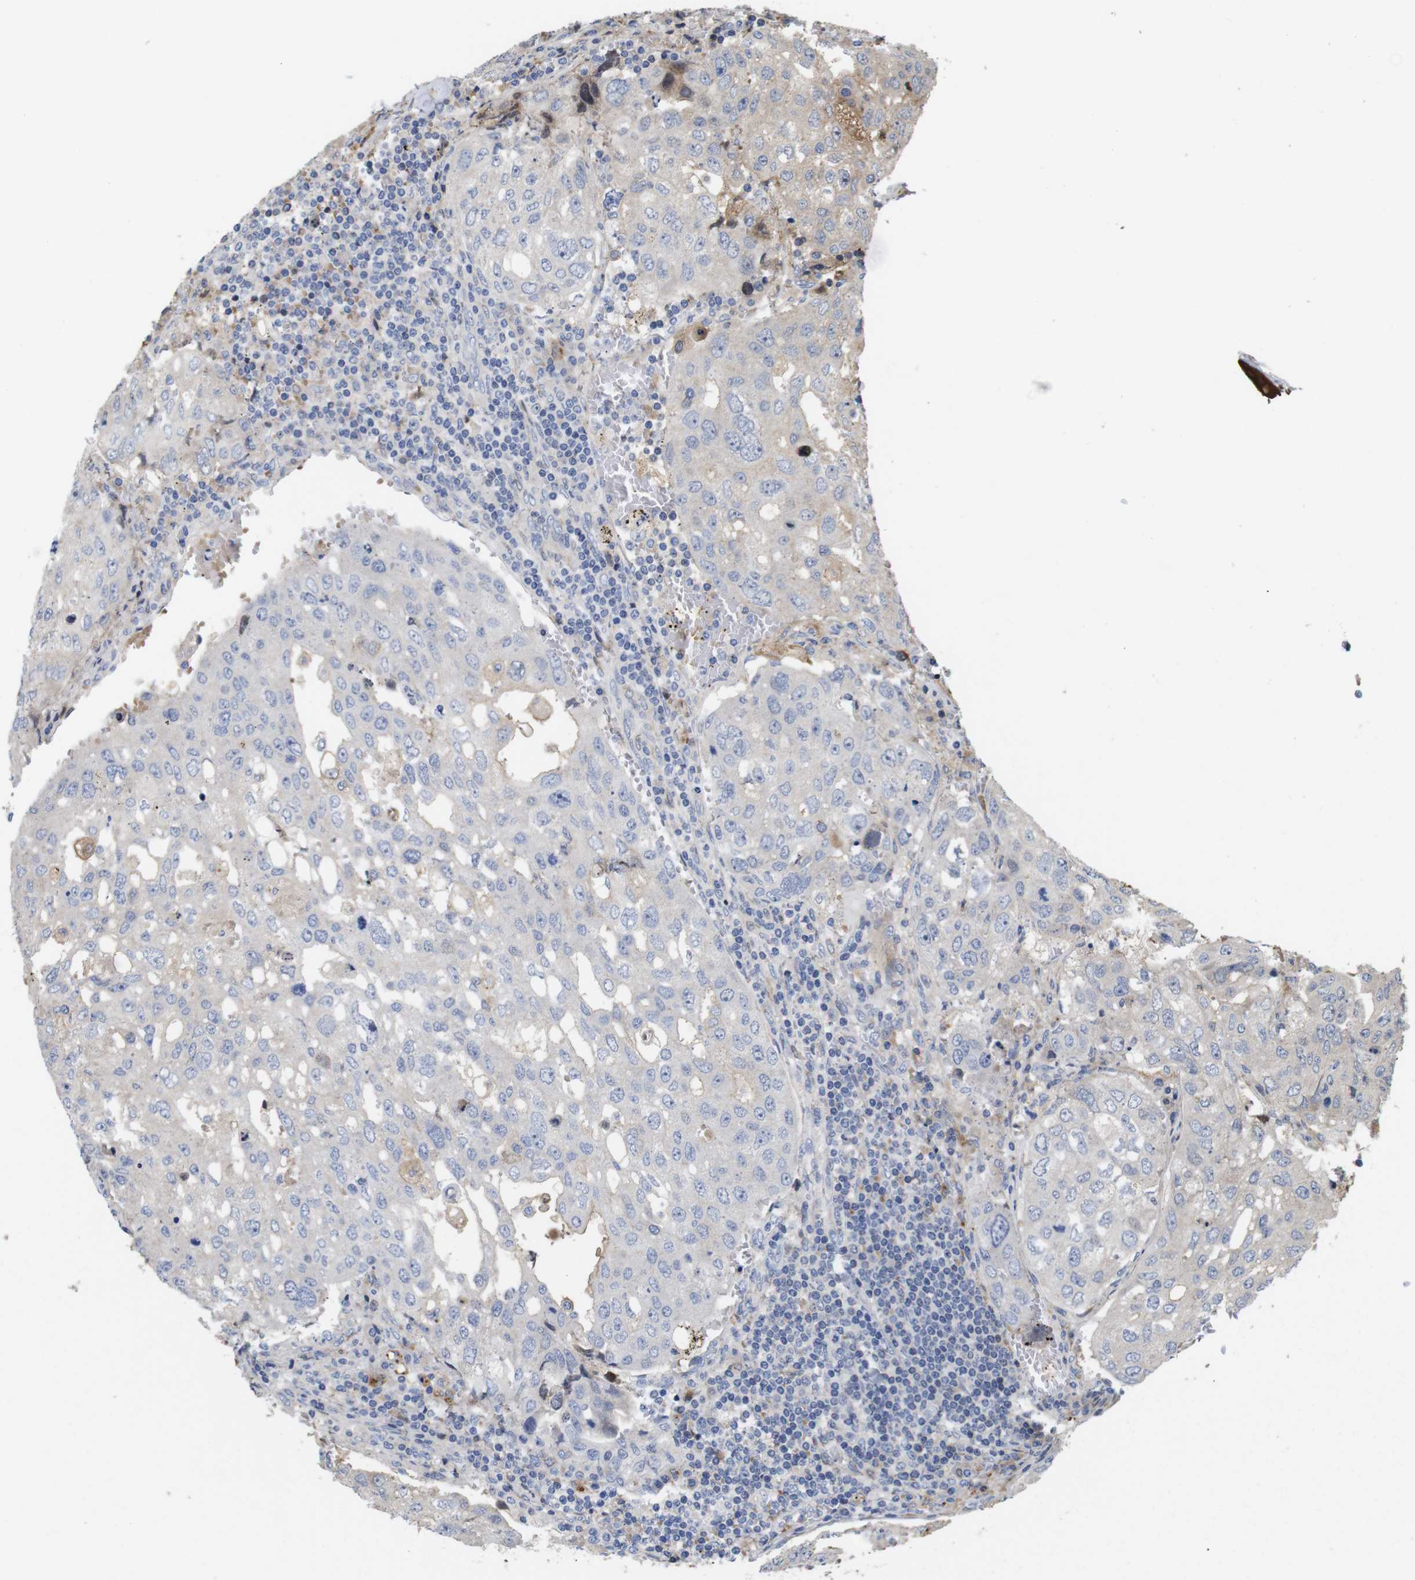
{"staining": {"intensity": "negative", "quantity": "none", "location": "none"}, "tissue": "urothelial cancer", "cell_type": "Tumor cells", "image_type": "cancer", "snomed": [{"axis": "morphology", "description": "Urothelial carcinoma, High grade"}, {"axis": "topography", "description": "Lymph node"}, {"axis": "topography", "description": "Urinary bladder"}], "caption": "Immunohistochemistry histopathology image of neoplastic tissue: human urothelial cancer stained with DAB demonstrates no significant protein staining in tumor cells.", "gene": "SPRY3", "patient": {"sex": "male", "age": 51}}